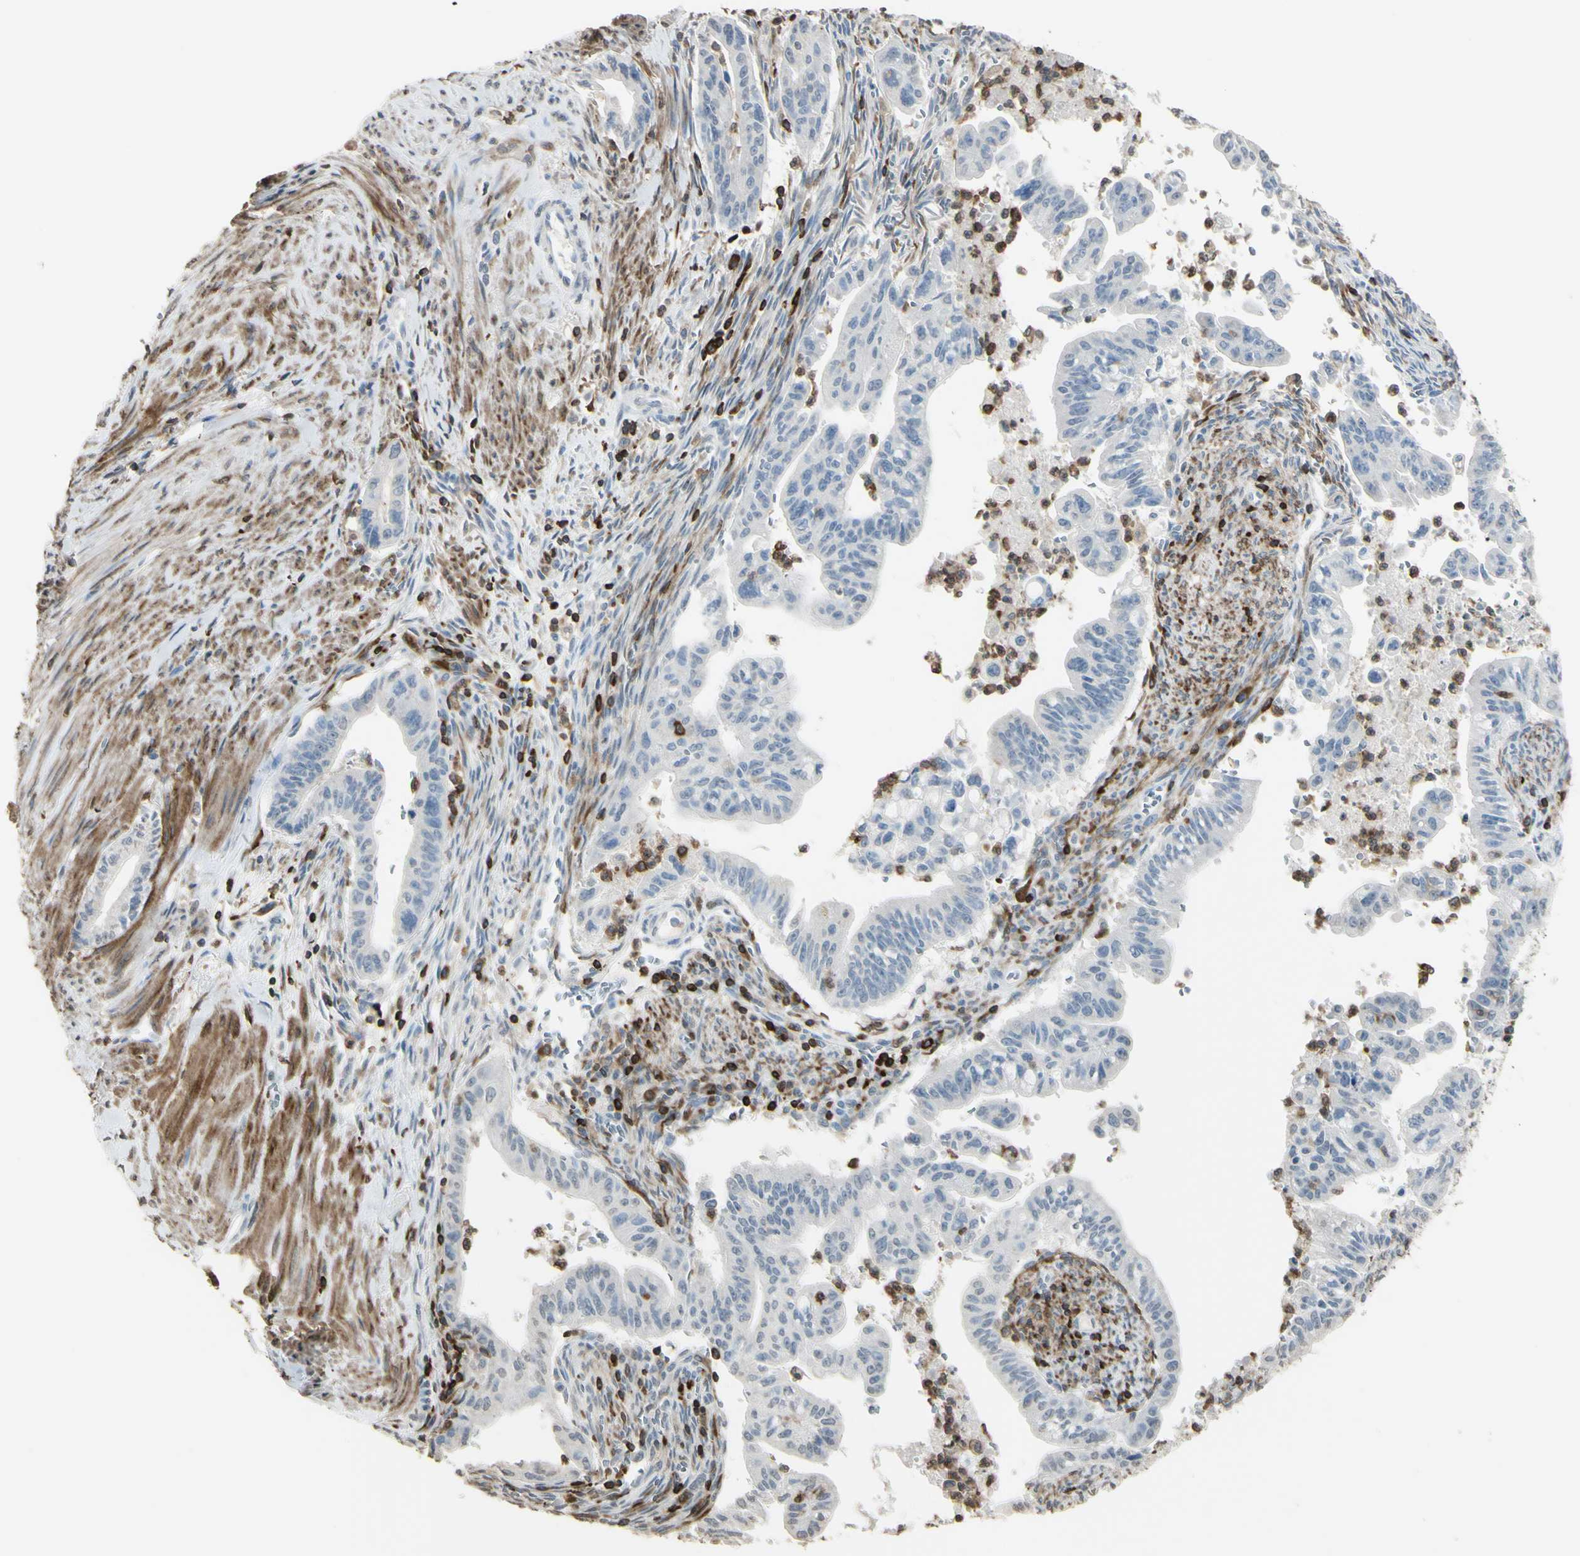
{"staining": {"intensity": "negative", "quantity": "none", "location": "none"}, "tissue": "pancreatic cancer", "cell_type": "Tumor cells", "image_type": "cancer", "snomed": [{"axis": "morphology", "description": "Adenocarcinoma, NOS"}, {"axis": "topography", "description": "Pancreas"}], "caption": "The immunohistochemistry (IHC) image has no significant staining in tumor cells of adenocarcinoma (pancreatic) tissue.", "gene": "PSTPIP1", "patient": {"sex": "male", "age": 70}}